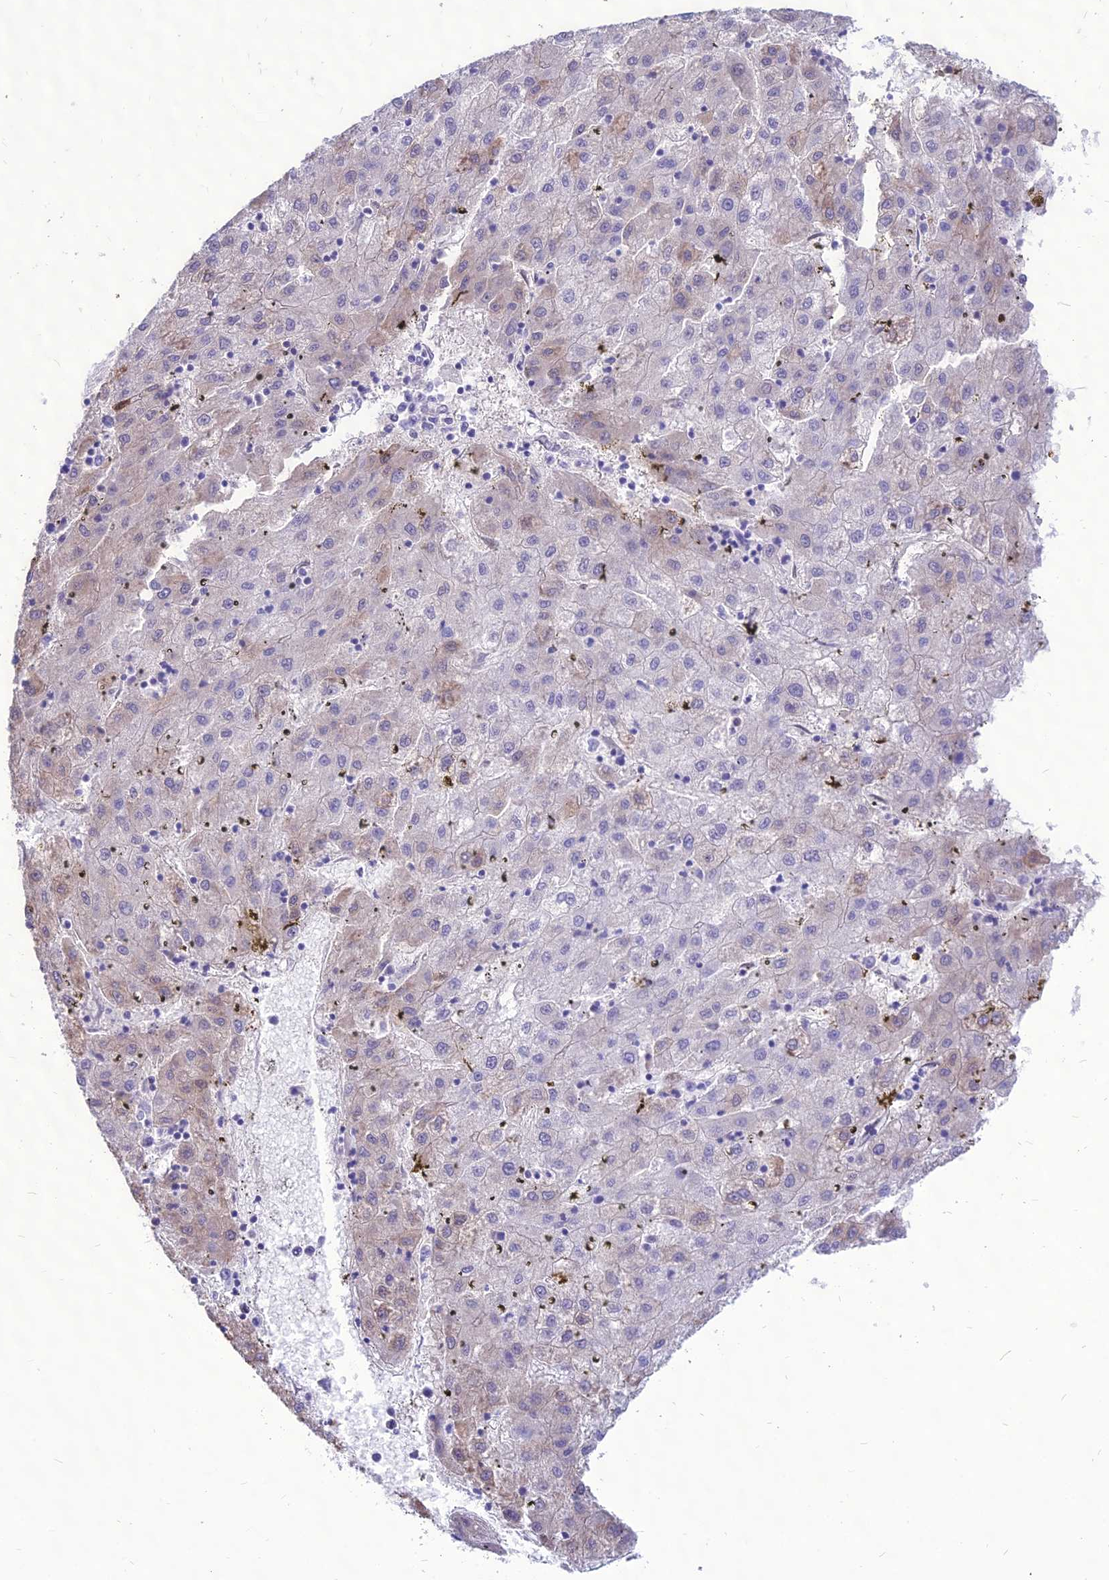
{"staining": {"intensity": "moderate", "quantity": "<25%", "location": "cytoplasmic/membranous"}, "tissue": "liver cancer", "cell_type": "Tumor cells", "image_type": "cancer", "snomed": [{"axis": "morphology", "description": "Carcinoma, Hepatocellular, NOS"}, {"axis": "topography", "description": "Liver"}], "caption": "Brown immunohistochemical staining in liver cancer (hepatocellular carcinoma) demonstrates moderate cytoplasmic/membranous expression in approximately <25% of tumor cells. Nuclei are stained in blue.", "gene": "NOVA2", "patient": {"sex": "male", "age": 72}}